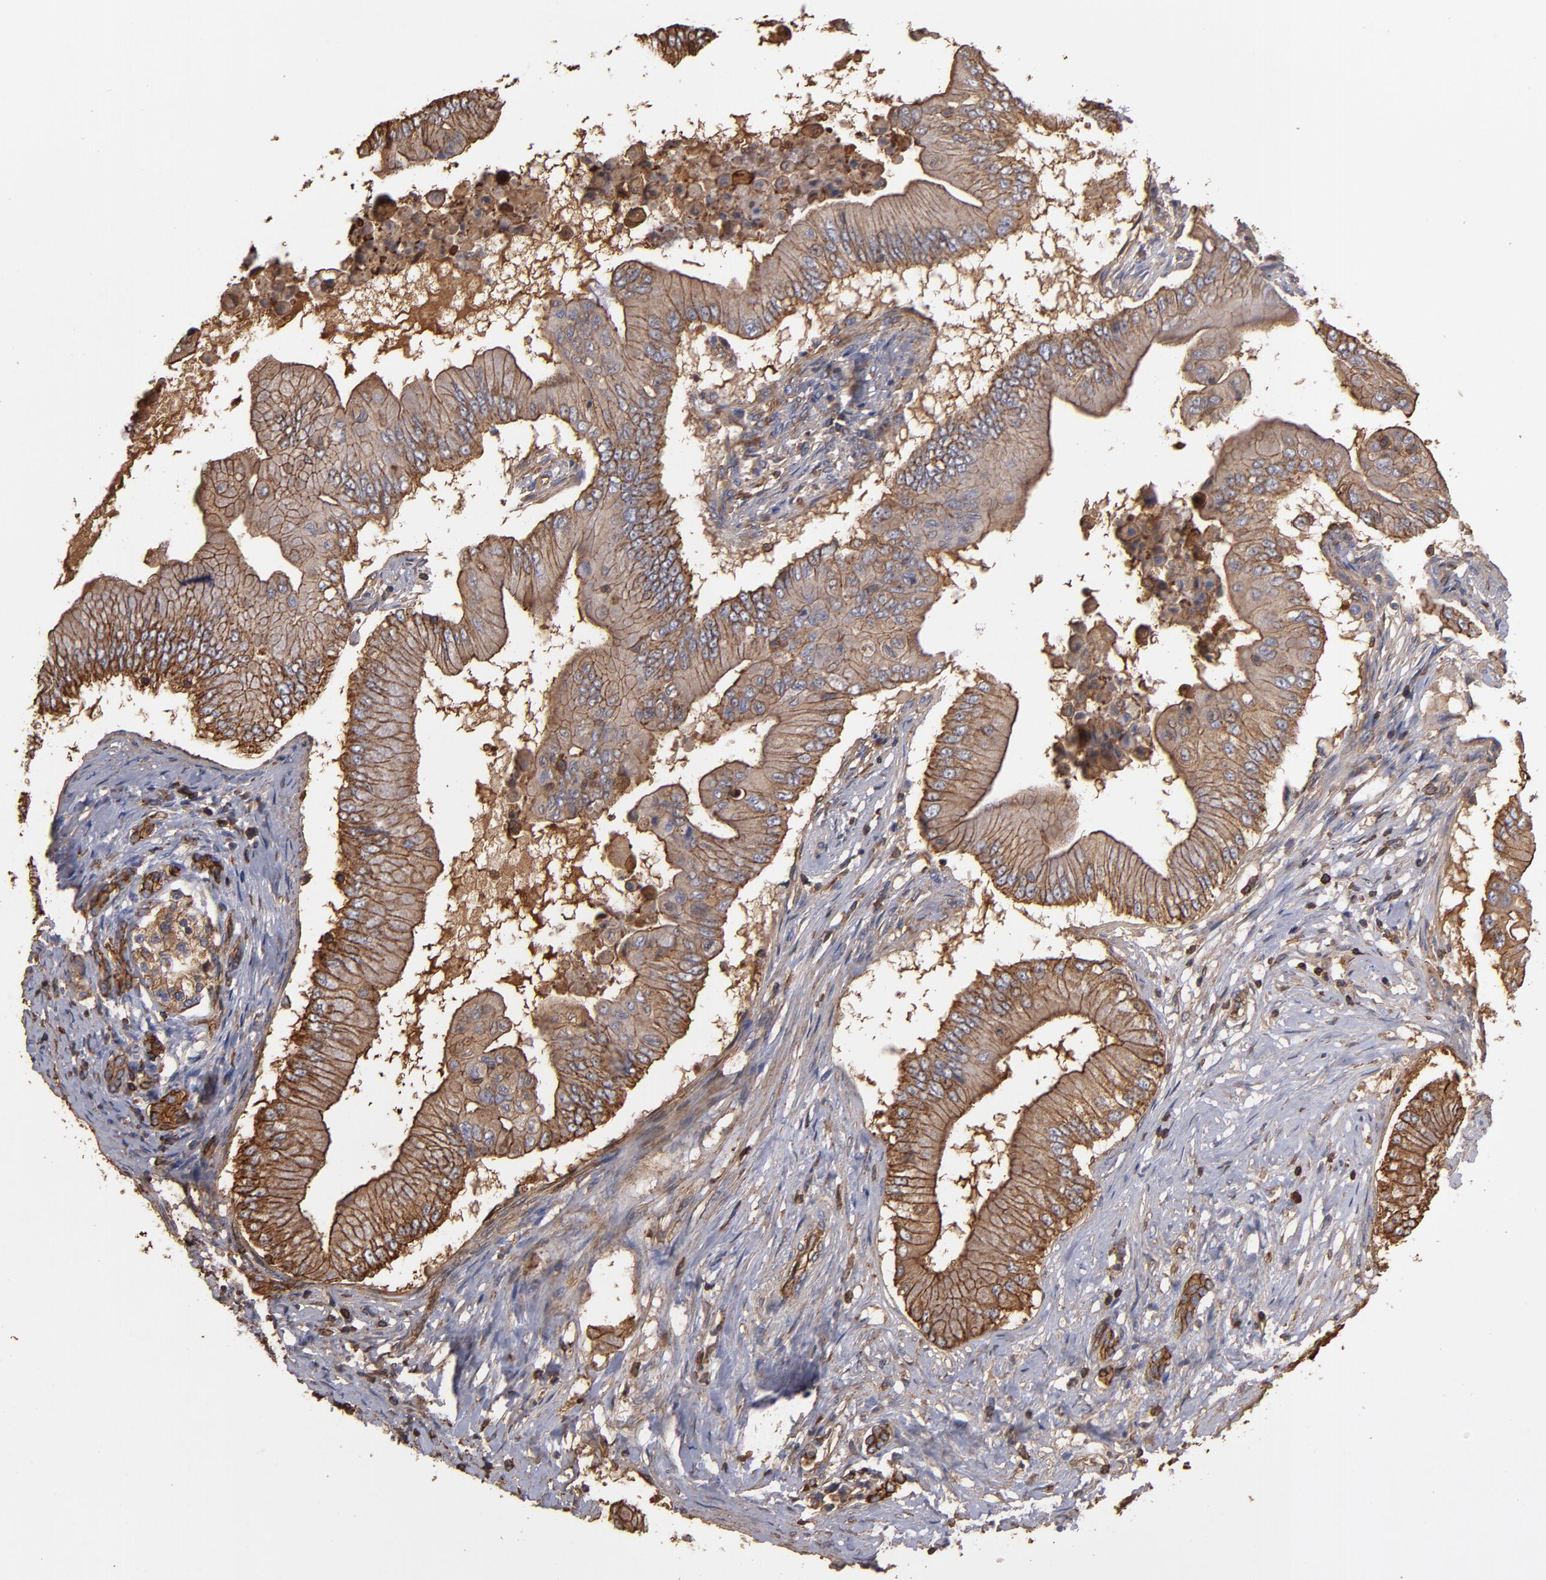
{"staining": {"intensity": "weak", "quantity": ">75%", "location": "cytoplasmic/membranous"}, "tissue": "pancreatic cancer", "cell_type": "Tumor cells", "image_type": "cancer", "snomed": [{"axis": "morphology", "description": "Adenocarcinoma, NOS"}, {"axis": "topography", "description": "Pancreas"}], "caption": "Human adenocarcinoma (pancreatic) stained with a protein marker shows weak staining in tumor cells.", "gene": "ACTN4", "patient": {"sex": "male", "age": 62}}